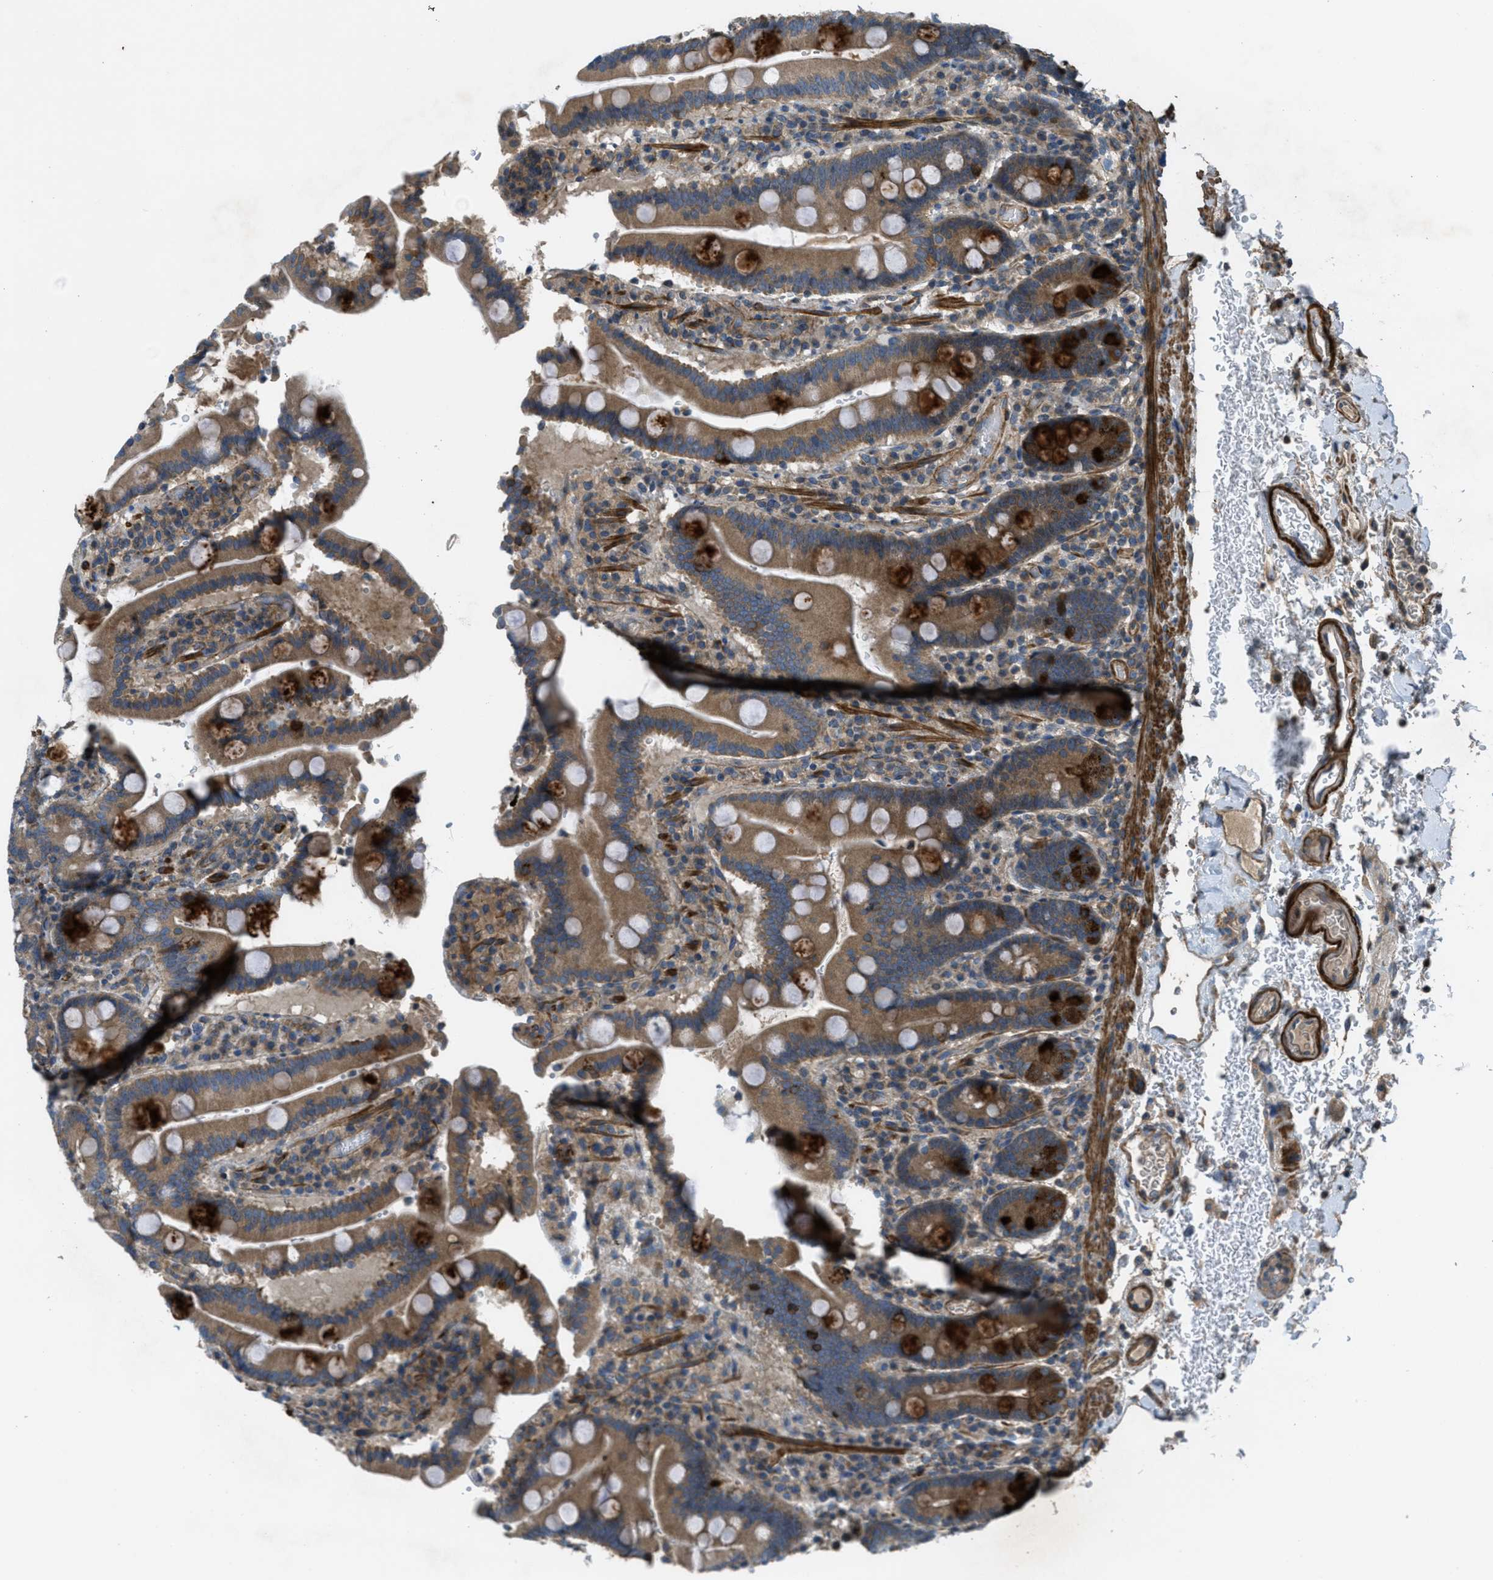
{"staining": {"intensity": "moderate", "quantity": ">75%", "location": "cytoplasmic/membranous"}, "tissue": "duodenum", "cell_type": "Glandular cells", "image_type": "normal", "snomed": [{"axis": "morphology", "description": "Normal tissue, NOS"}, {"axis": "topography", "description": "Small intestine, NOS"}], "caption": "Immunohistochemistry of unremarkable duodenum displays medium levels of moderate cytoplasmic/membranous staining in about >75% of glandular cells. The staining is performed using DAB brown chromogen to label protein expression. The nuclei are counter-stained blue using hematoxylin.", "gene": "VEZT", "patient": {"sex": "female", "age": 71}}